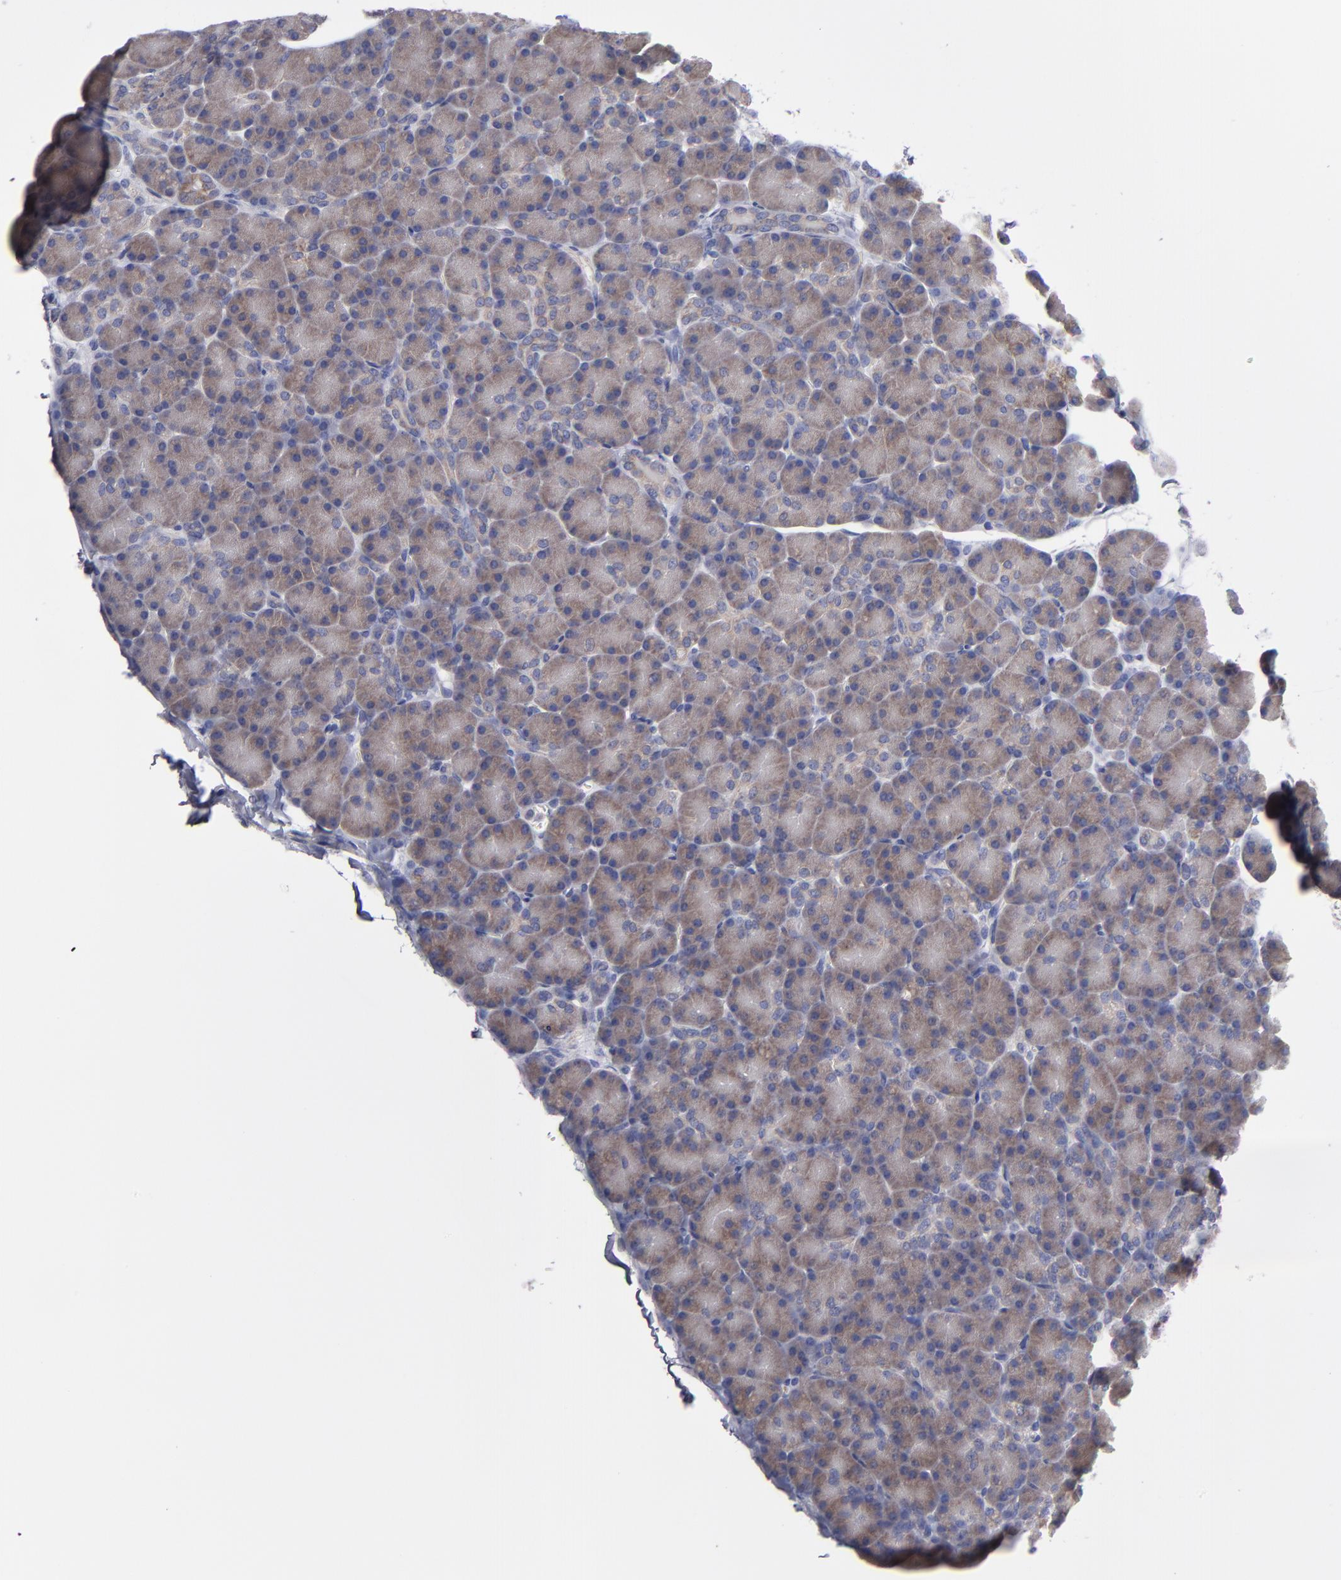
{"staining": {"intensity": "moderate", "quantity": ">75%", "location": "cytoplasmic/membranous"}, "tissue": "pancreas", "cell_type": "Exocrine glandular cells", "image_type": "normal", "snomed": [{"axis": "morphology", "description": "Normal tissue, NOS"}, {"axis": "topography", "description": "Pancreas"}], "caption": "A medium amount of moderate cytoplasmic/membranous expression is seen in approximately >75% of exocrine glandular cells in benign pancreas.", "gene": "SLMAP", "patient": {"sex": "female", "age": 43}}